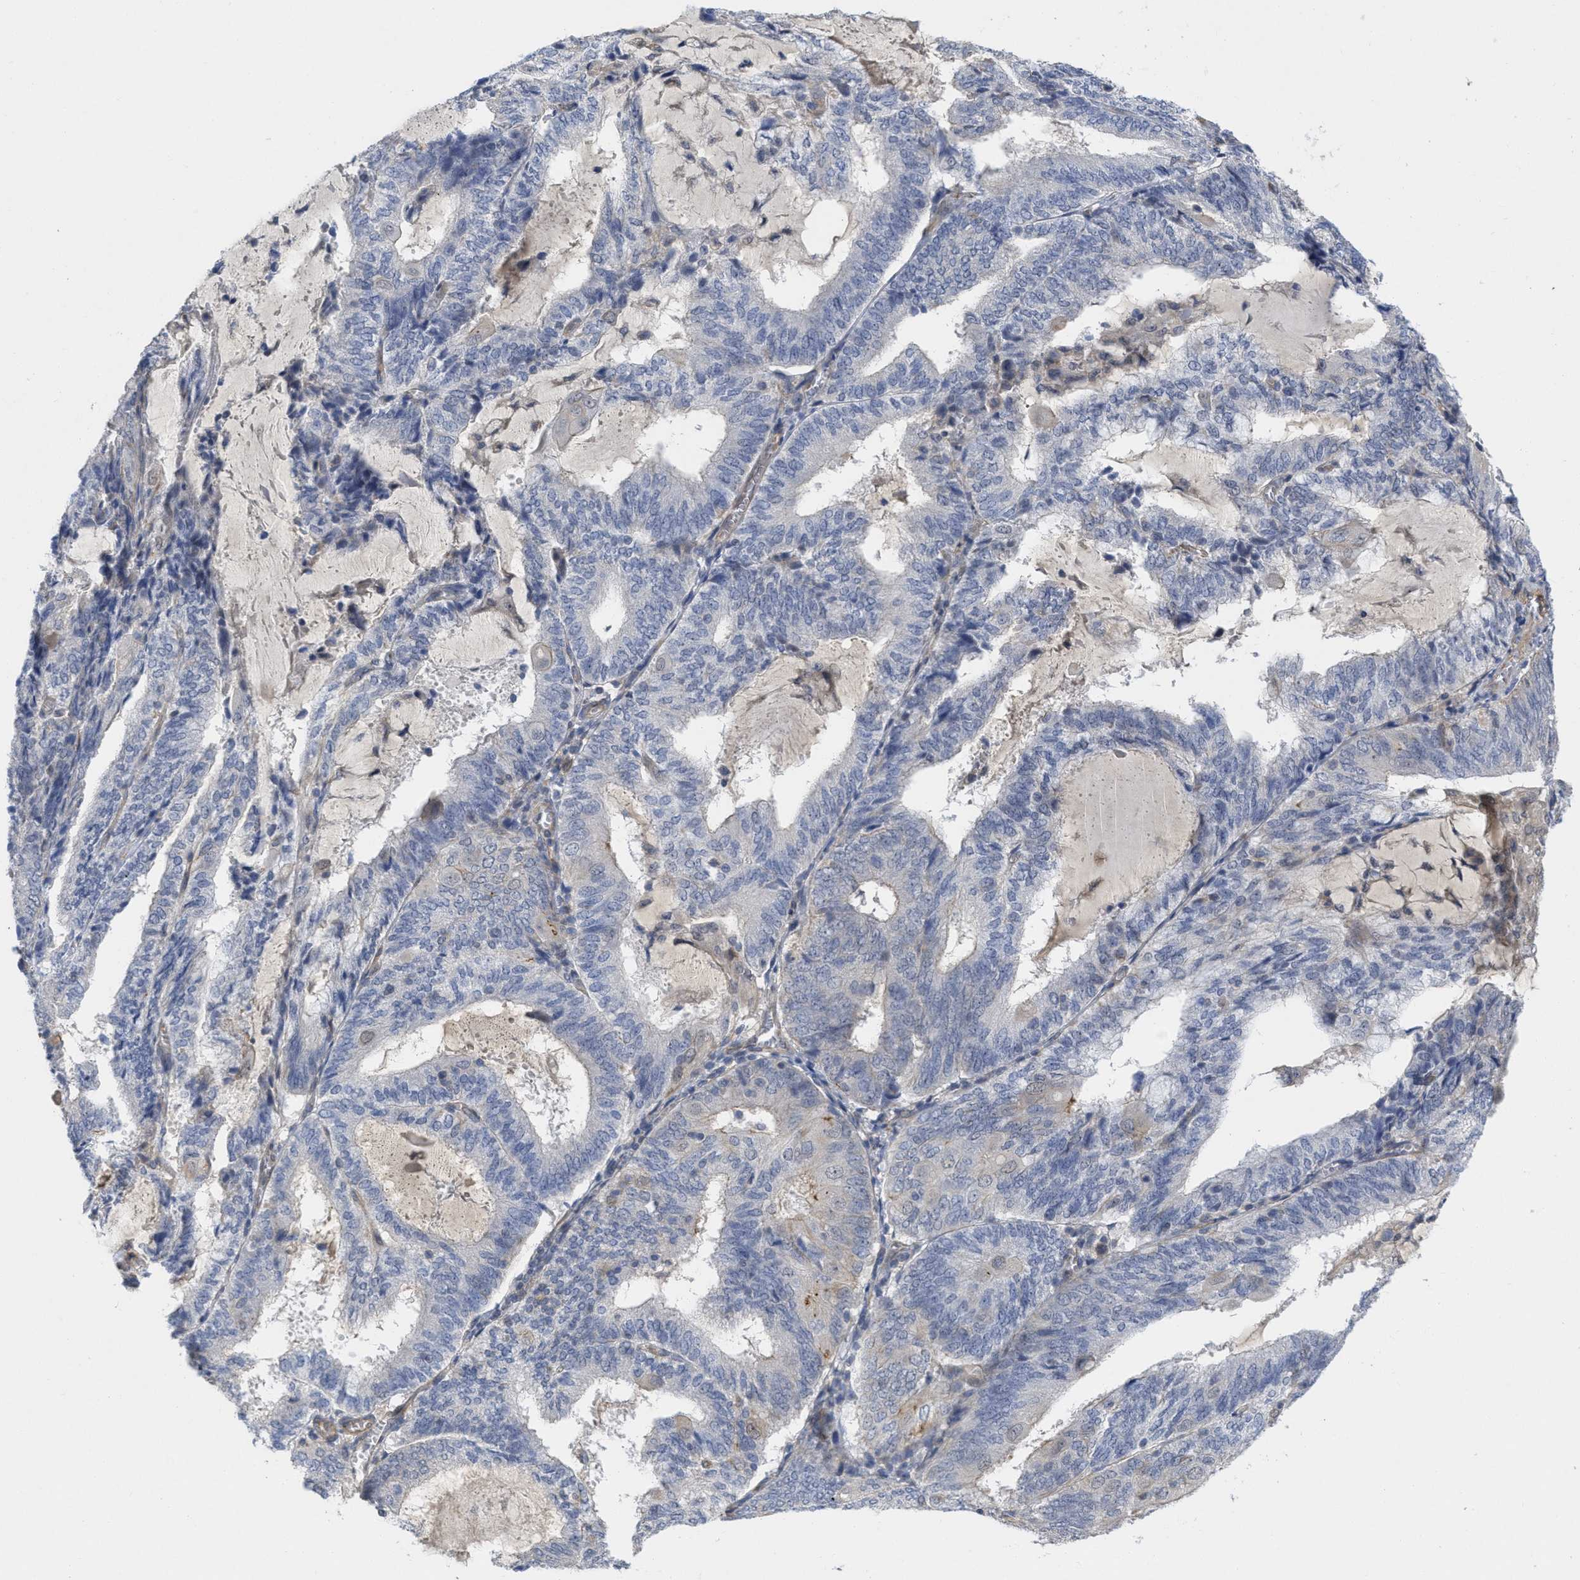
{"staining": {"intensity": "negative", "quantity": "none", "location": "none"}, "tissue": "endometrial cancer", "cell_type": "Tumor cells", "image_type": "cancer", "snomed": [{"axis": "morphology", "description": "Adenocarcinoma, NOS"}, {"axis": "topography", "description": "Endometrium"}], "caption": "Immunohistochemical staining of human endometrial cancer reveals no significant positivity in tumor cells. The staining was performed using DAB to visualize the protein expression in brown, while the nuclei were stained in blue with hematoxylin (Magnification: 20x).", "gene": "ARHGEF26", "patient": {"sex": "female", "age": 81}}